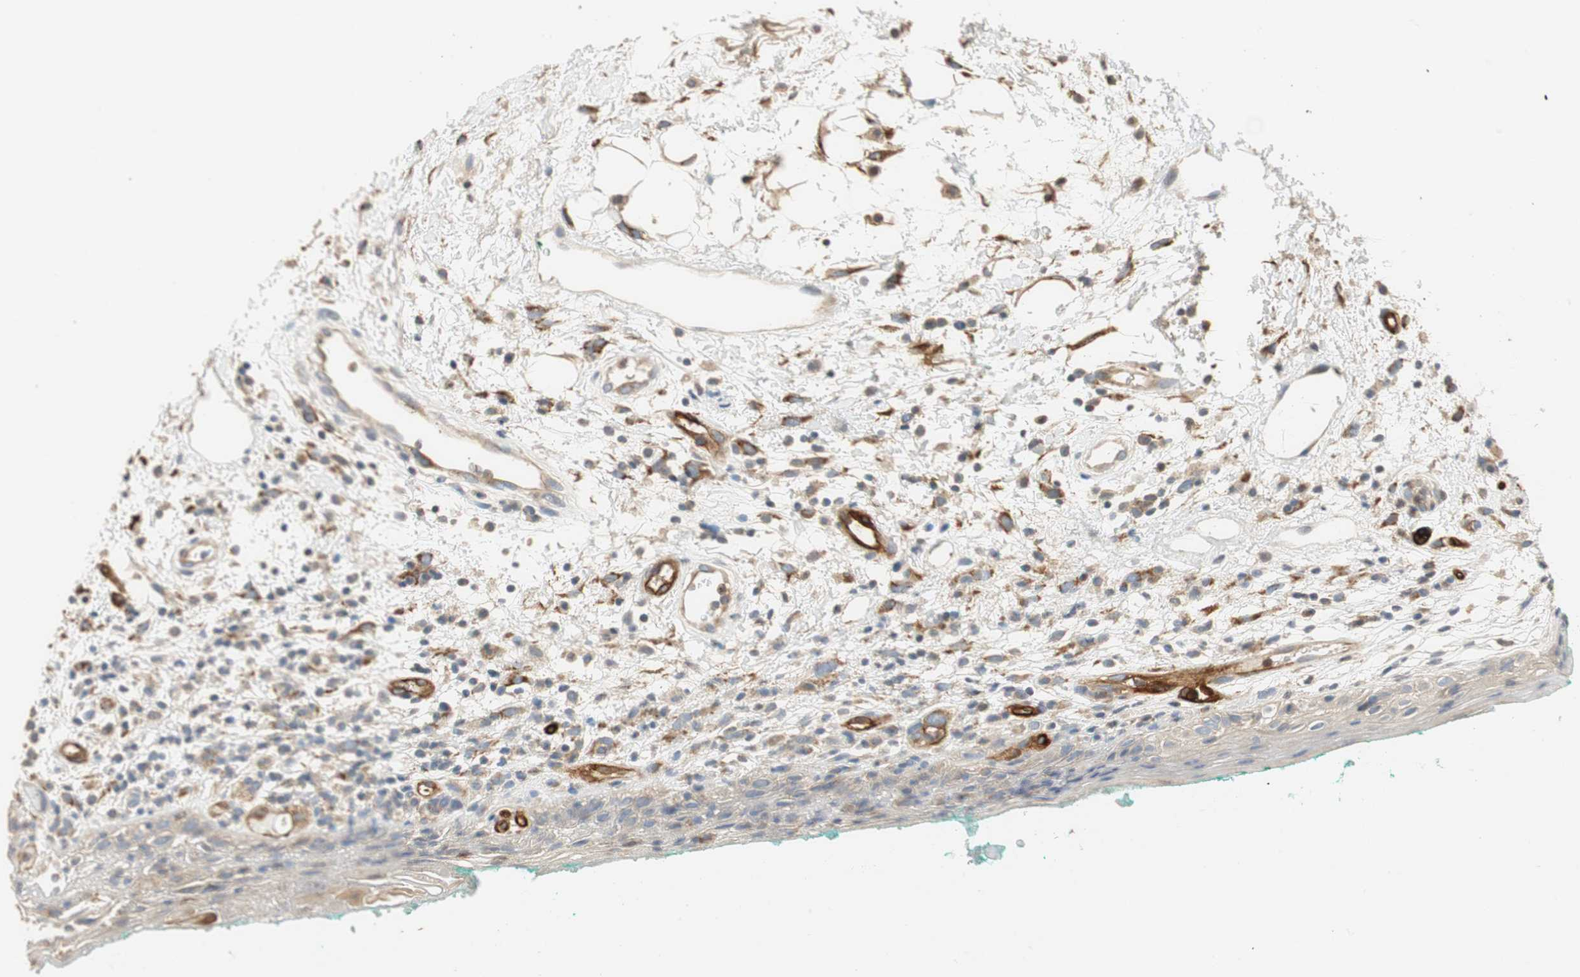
{"staining": {"intensity": "weak", "quantity": "<25%", "location": "cytoplasmic/membranous"}, "tissue": "oral mucosa", "cell_type": "Squamous epithelial cells", "image_type": "normal", "snomed": [{"axis": "morphology", "description": "Normal tissue, NOS"}, {"axis": "topography", "description": "Skeletal muscle"}, {"axis": "topography", "description": "Oral tissue"}, {"axis": "topography", "description": "Peripheral nerve tissue"}], "caption": "High power microscopy histopathology image of an immunohistochemistry (IHC) photomicrograph of normal oral mucosa, revealing no significant staining in squamous epithelial cells. (DAB immunohistochemistry, high magnification).", "gene": "ALPL", "patient": {"sex": "female", "age": 84}}